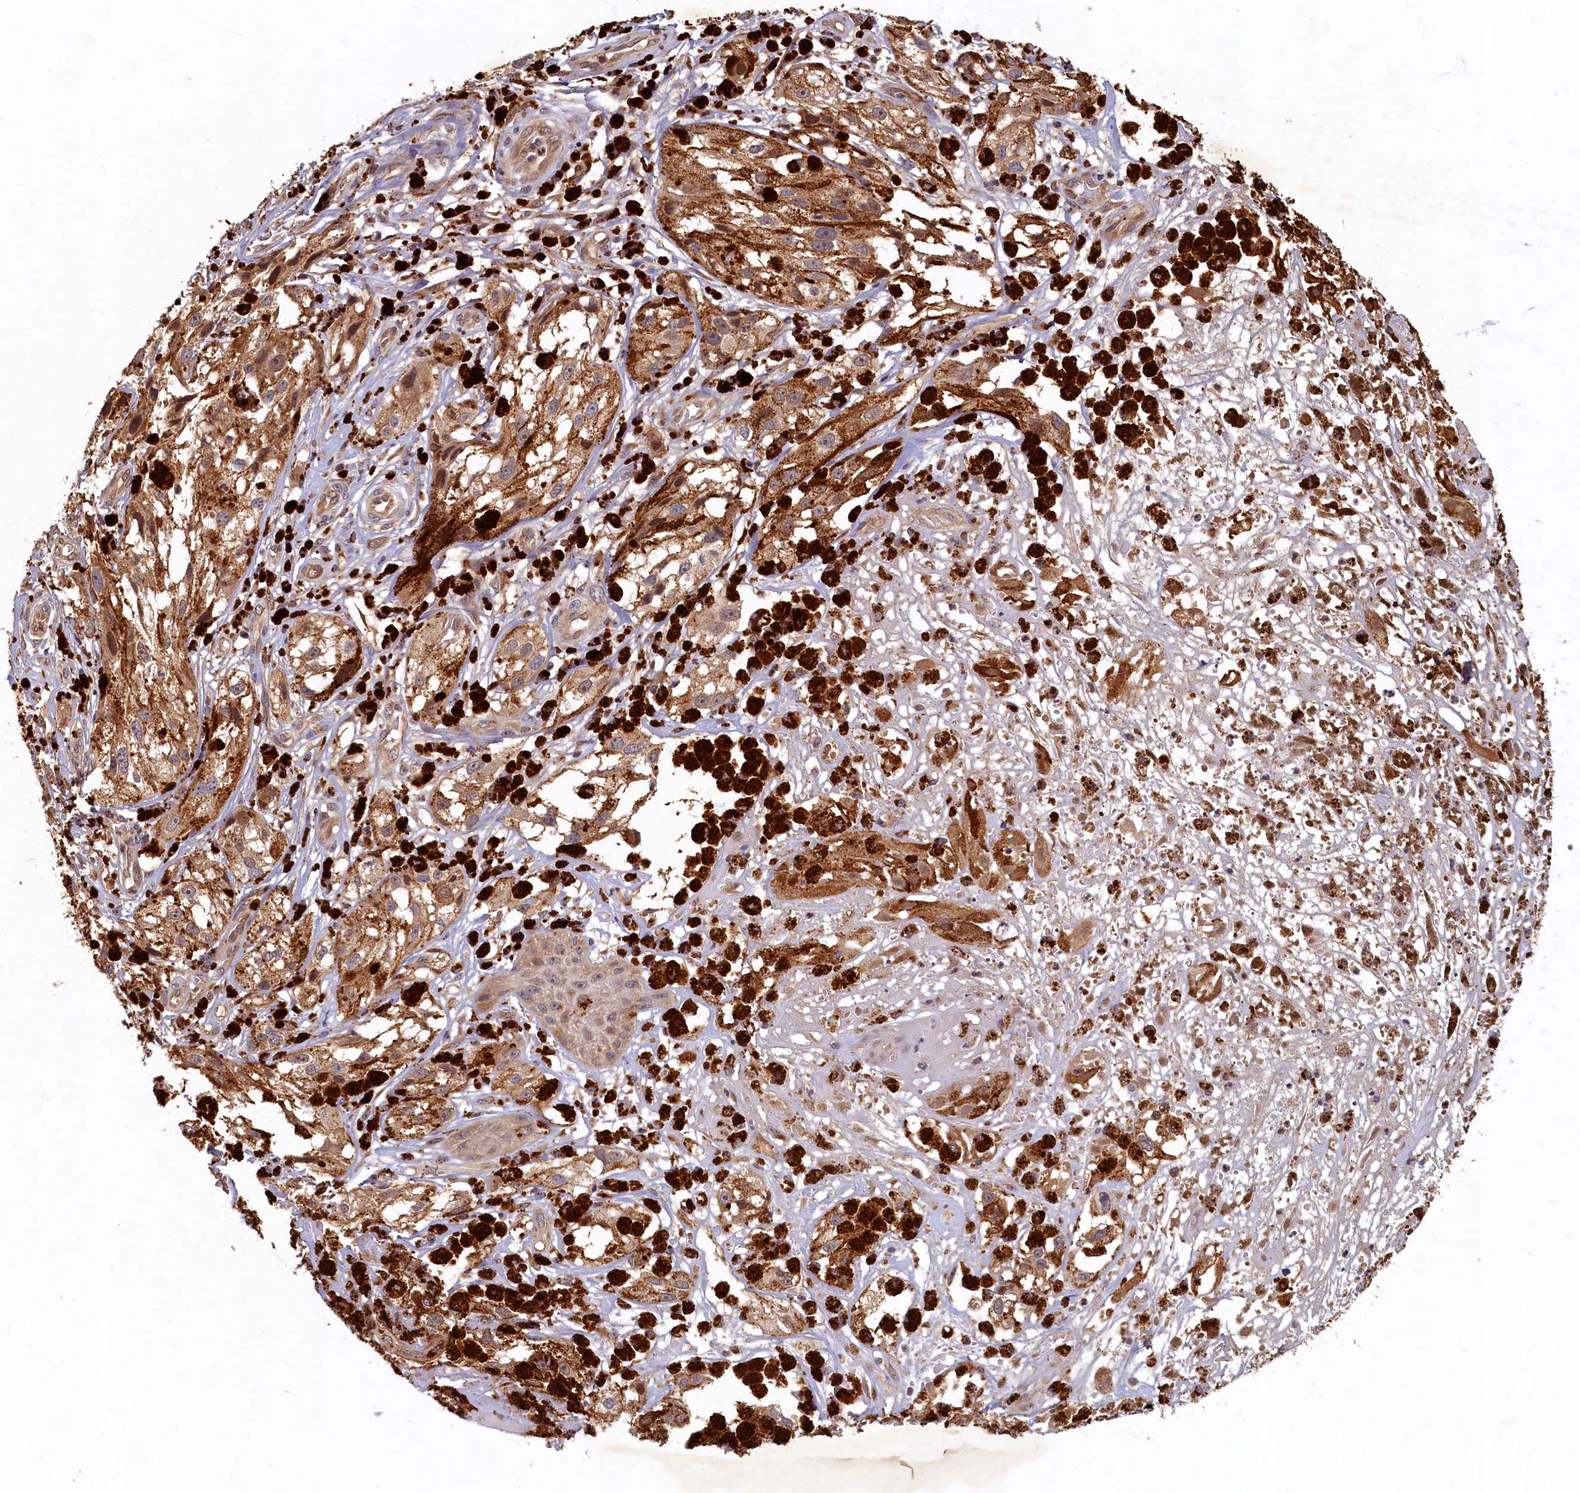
{"staining": {"intensity": "moderate", "quantity": ">75%", "location": "cytoplasmic/membranous"}, "tissue": "melanoma", "cell_type": "Tumor cells", "image_type": "cancer", "snomed": [{"axis": "morphology", "description": "Malignant melanoma, NOS"}, {"axis": "topography", "description": "Skin"}], "caption": "Malignant melanoma tissue reveals moderate cytoplasmic/membranous expression in about >75% of tumor cells, visualized by immunohistochemistry.", "gene": "LCMT2", "patient": {"sex": "male", "age": 88}}